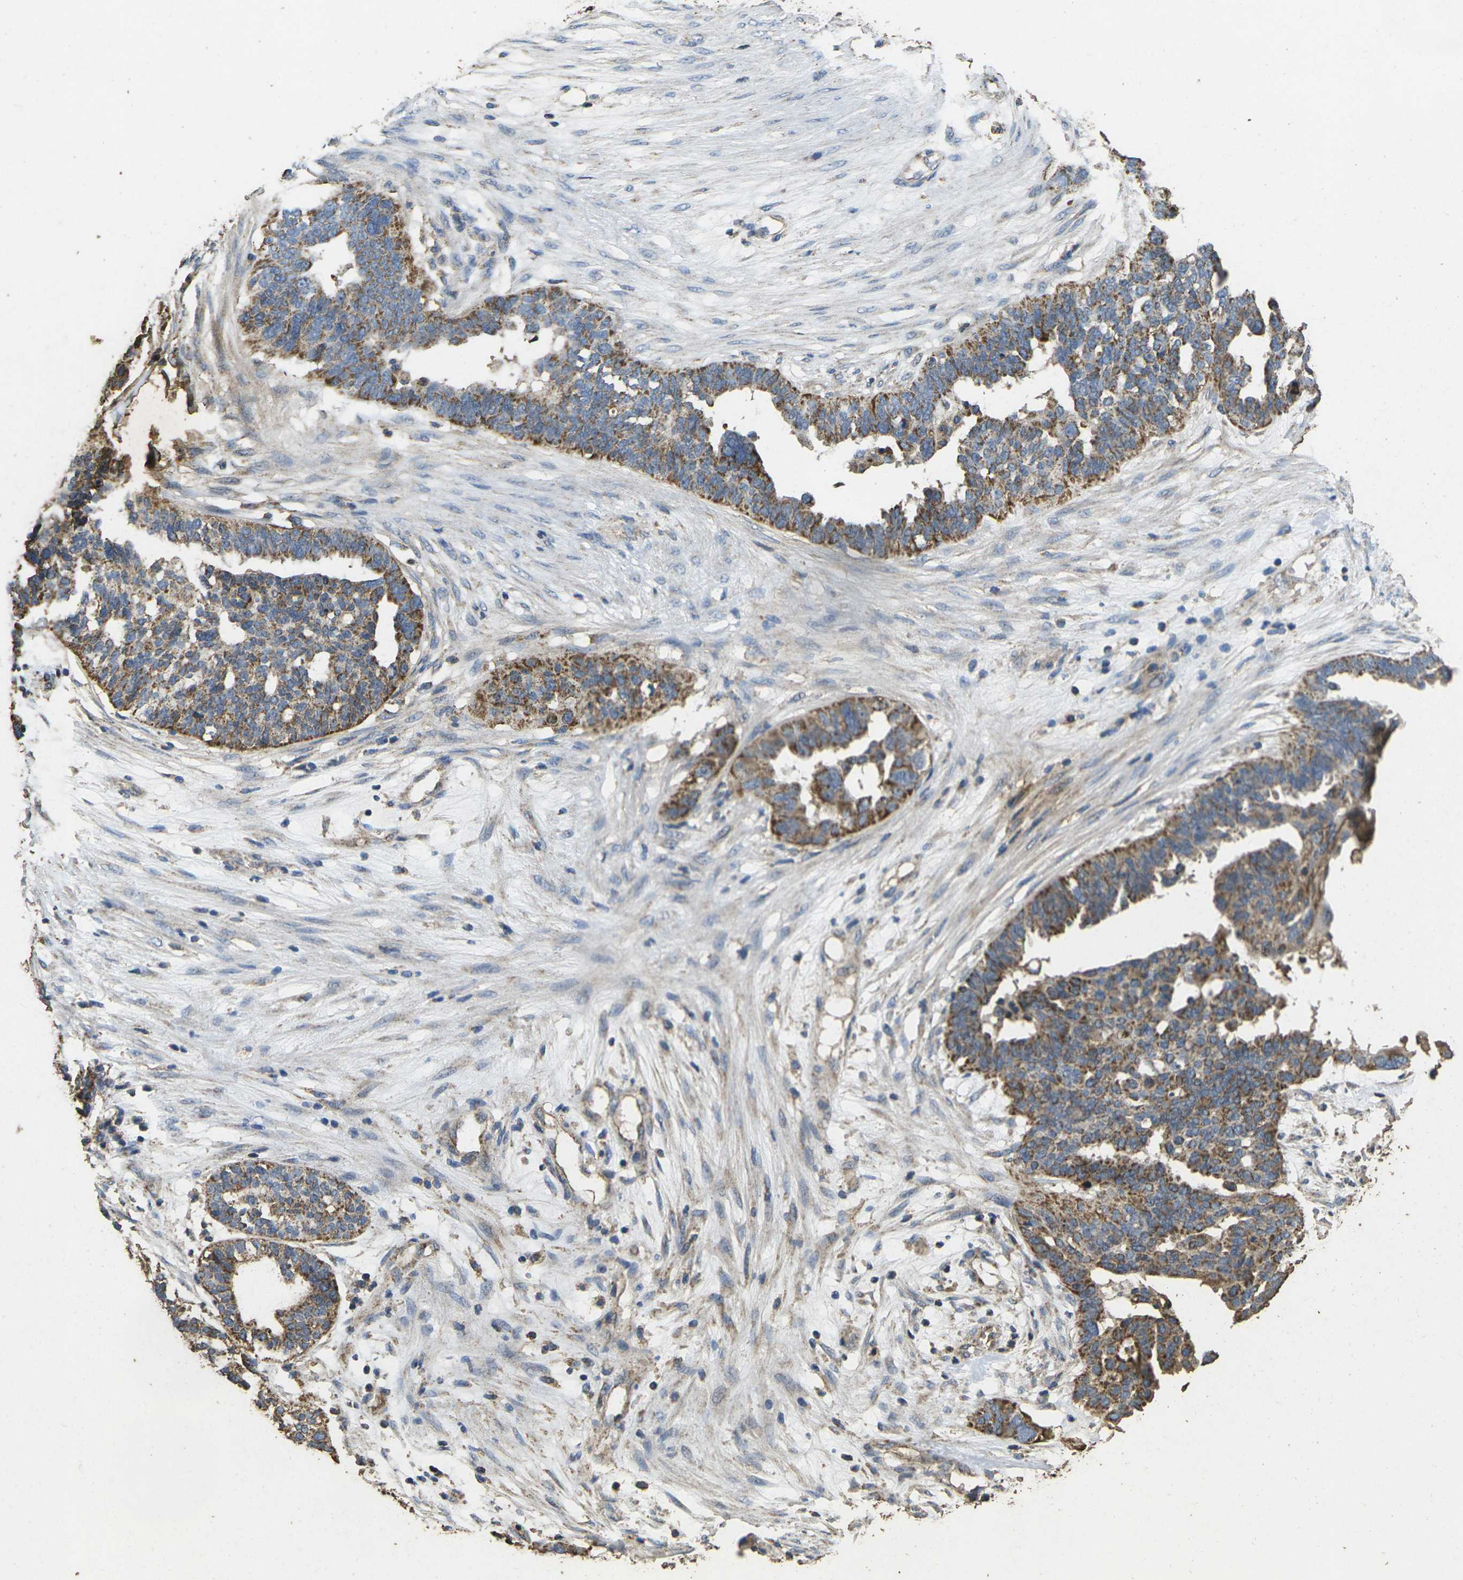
{"staining": {"intensity": "moderate", "quantity": ">75%", "location": "cytoplasmic/membranous"}, "tissue": "ovarian cancer", "cell_type": "Tumor cells", "image_type": "cancer", "snomed": [{"axis": "morphology", "description": "Cystadenocarcinoma, serous, NOS"}, {"axis": "topography", "description": "Ovary"}], "caption": "This is a histology image of immunohistochemistry staining of ovarian cancer, which shows moderate staining in the cytoplasmic/membranous of tumor cells.", "gene": "MAPK11", "patient": {"sex": "female", "age": 59}}